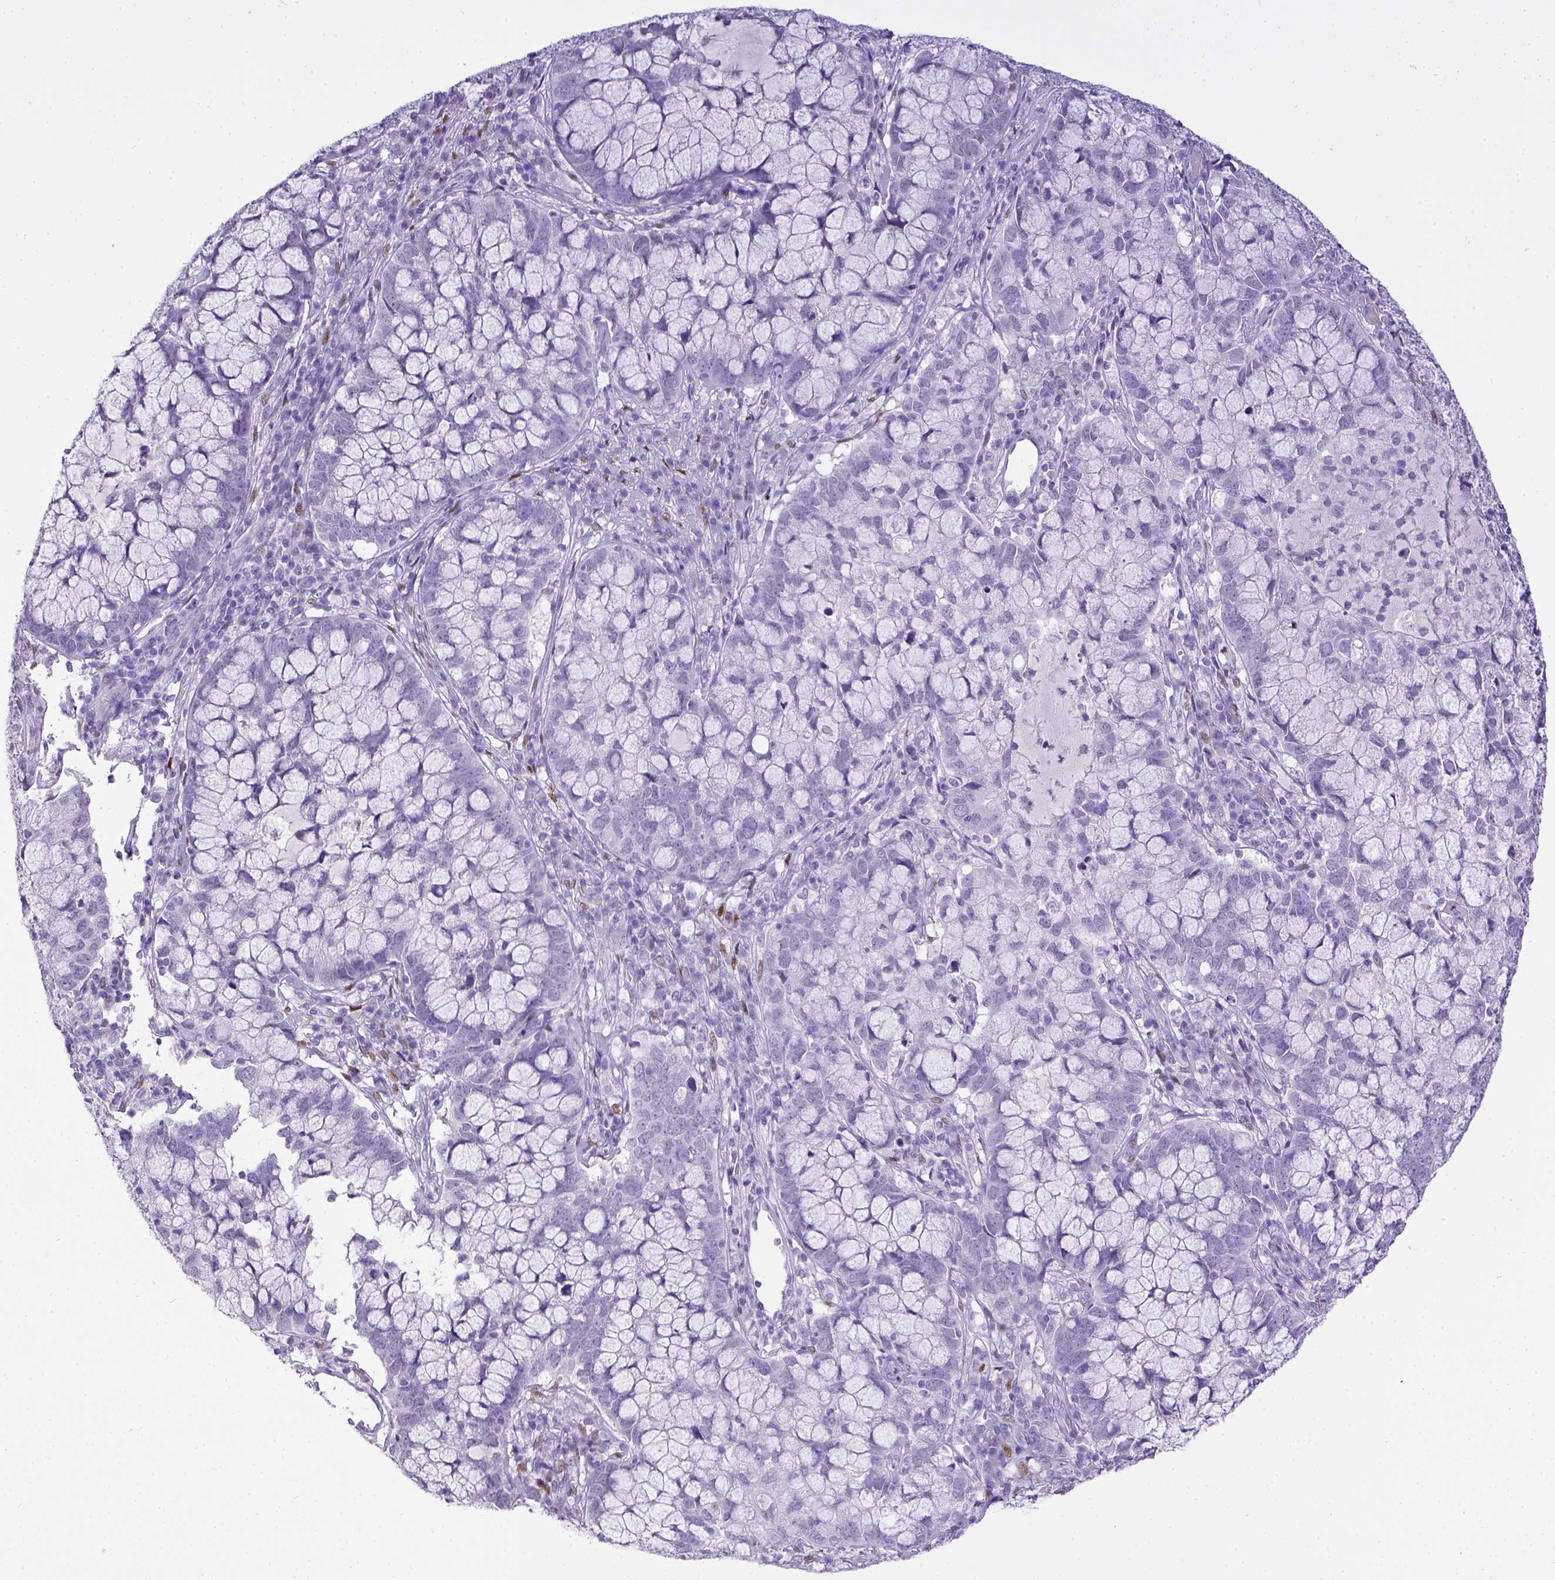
{"staining": {"intensity": "negative", "quantity": "none", "location": "none"}, "tissue": "cervical cancer", "cell_type": "Tumor cells", "image_type": "cancer", "snomed": [{"axis": "morphology", "description": "Adenocarcinoma, NOS"}, {"axis": "topography", "description": "Cervix"}], "caption": "The micrograph displays no staining of tumor cells in adenocarcinoma (cervical).", "gene": "ESR1", "patient": {"sex": "female", "age": 40}}